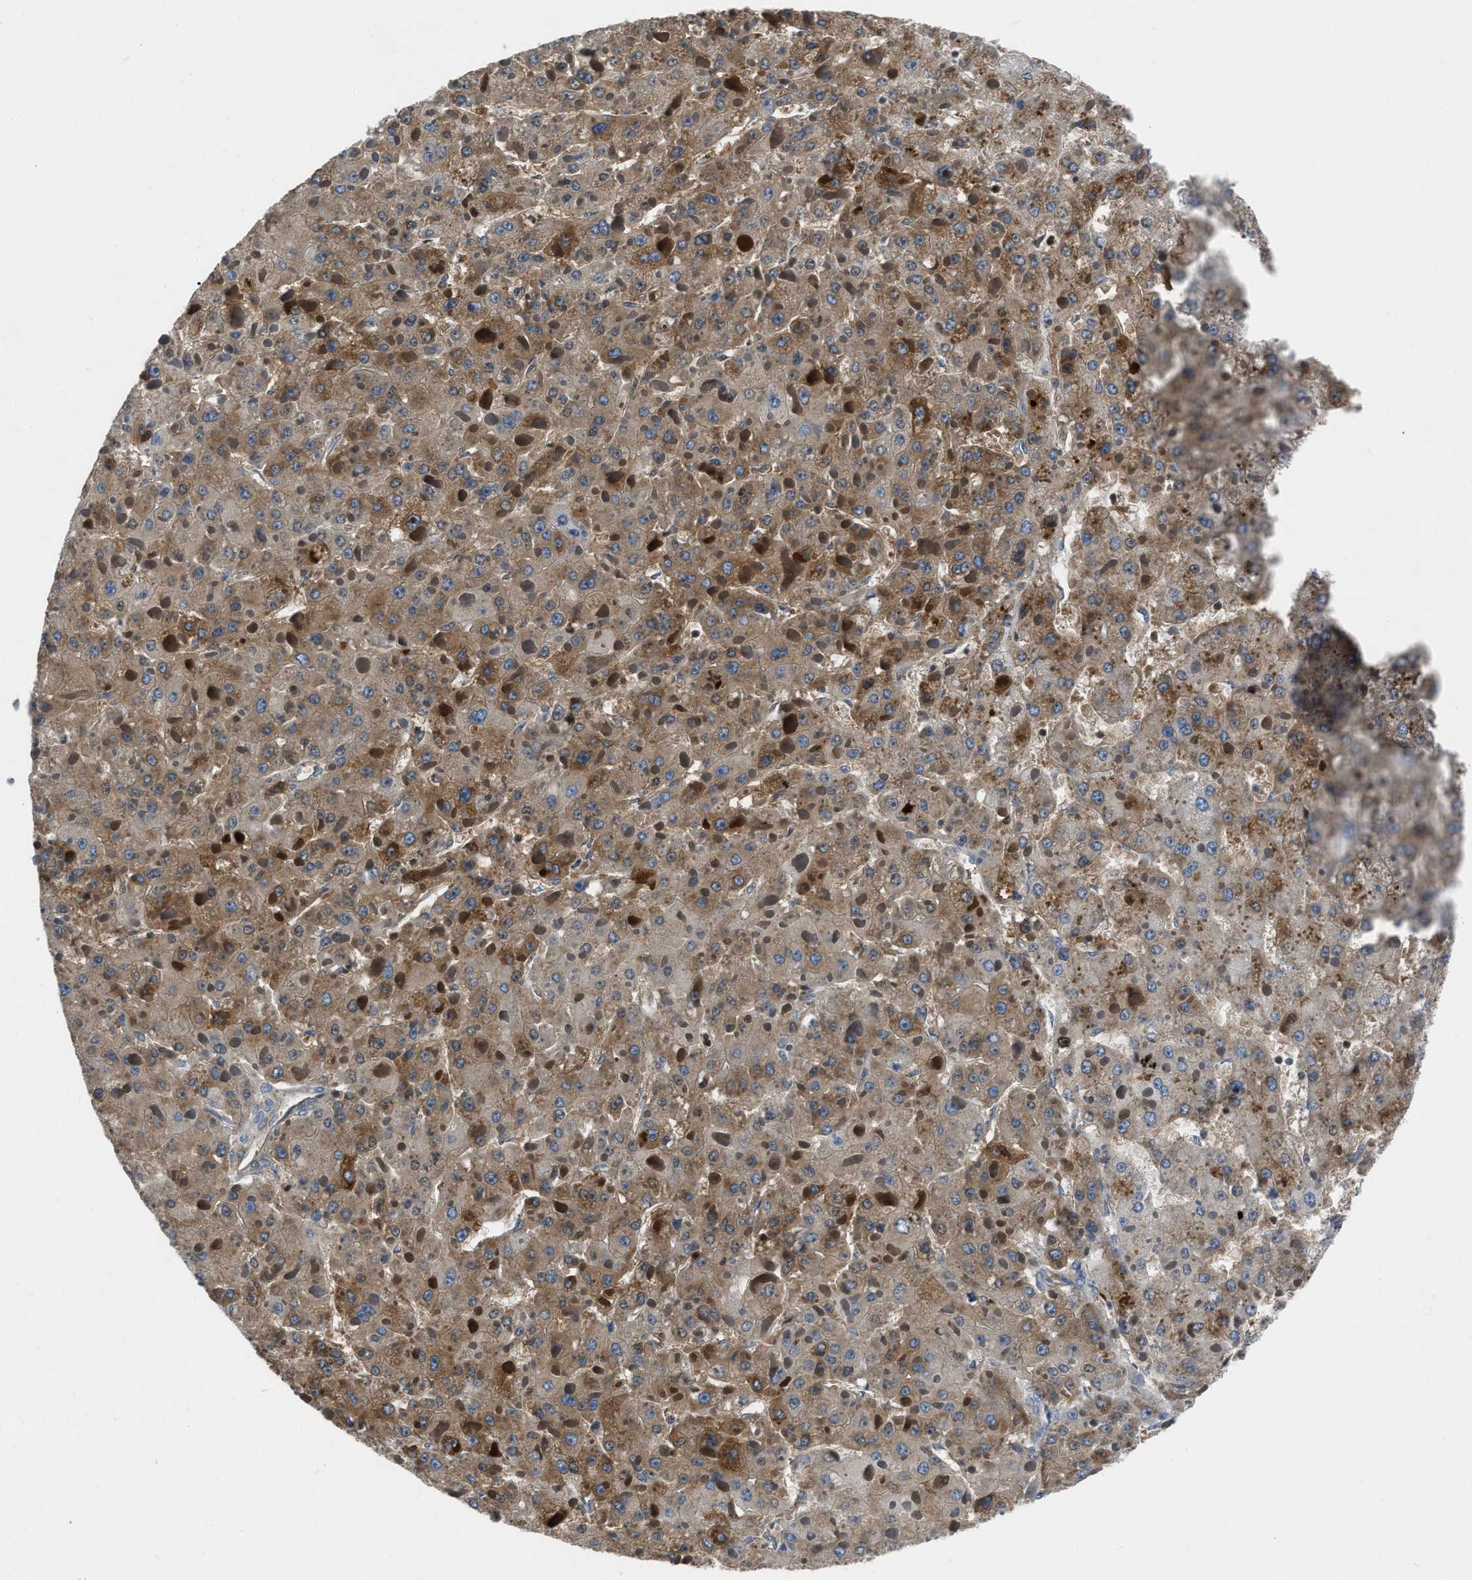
{"staining": {"intensity": "moderate", "quantity": ">75%", "location": "cytoplasmic/membranous"}, "tissue": "liver cancer", "cell_type": "Tumor cells", "image_type": "cancer", "snomed": [{"axis": "morphology", "description": "Carcinoma, Hepatocellular, NOS"}, {"axis": "topography", "description": "Liver"}], "caption": "Immunohistochemical staining of liver cancer reveals medium levels of moderate cytoplasmic/membranous expression in about >75% of tumor cells. The protein of interest is stained brown, and the nuclei are stained in blue (DAB IHC with brightfield microscopy, high magnification).", "gene": "YARS1", "patient": {"sex": "female", "age": 73}}